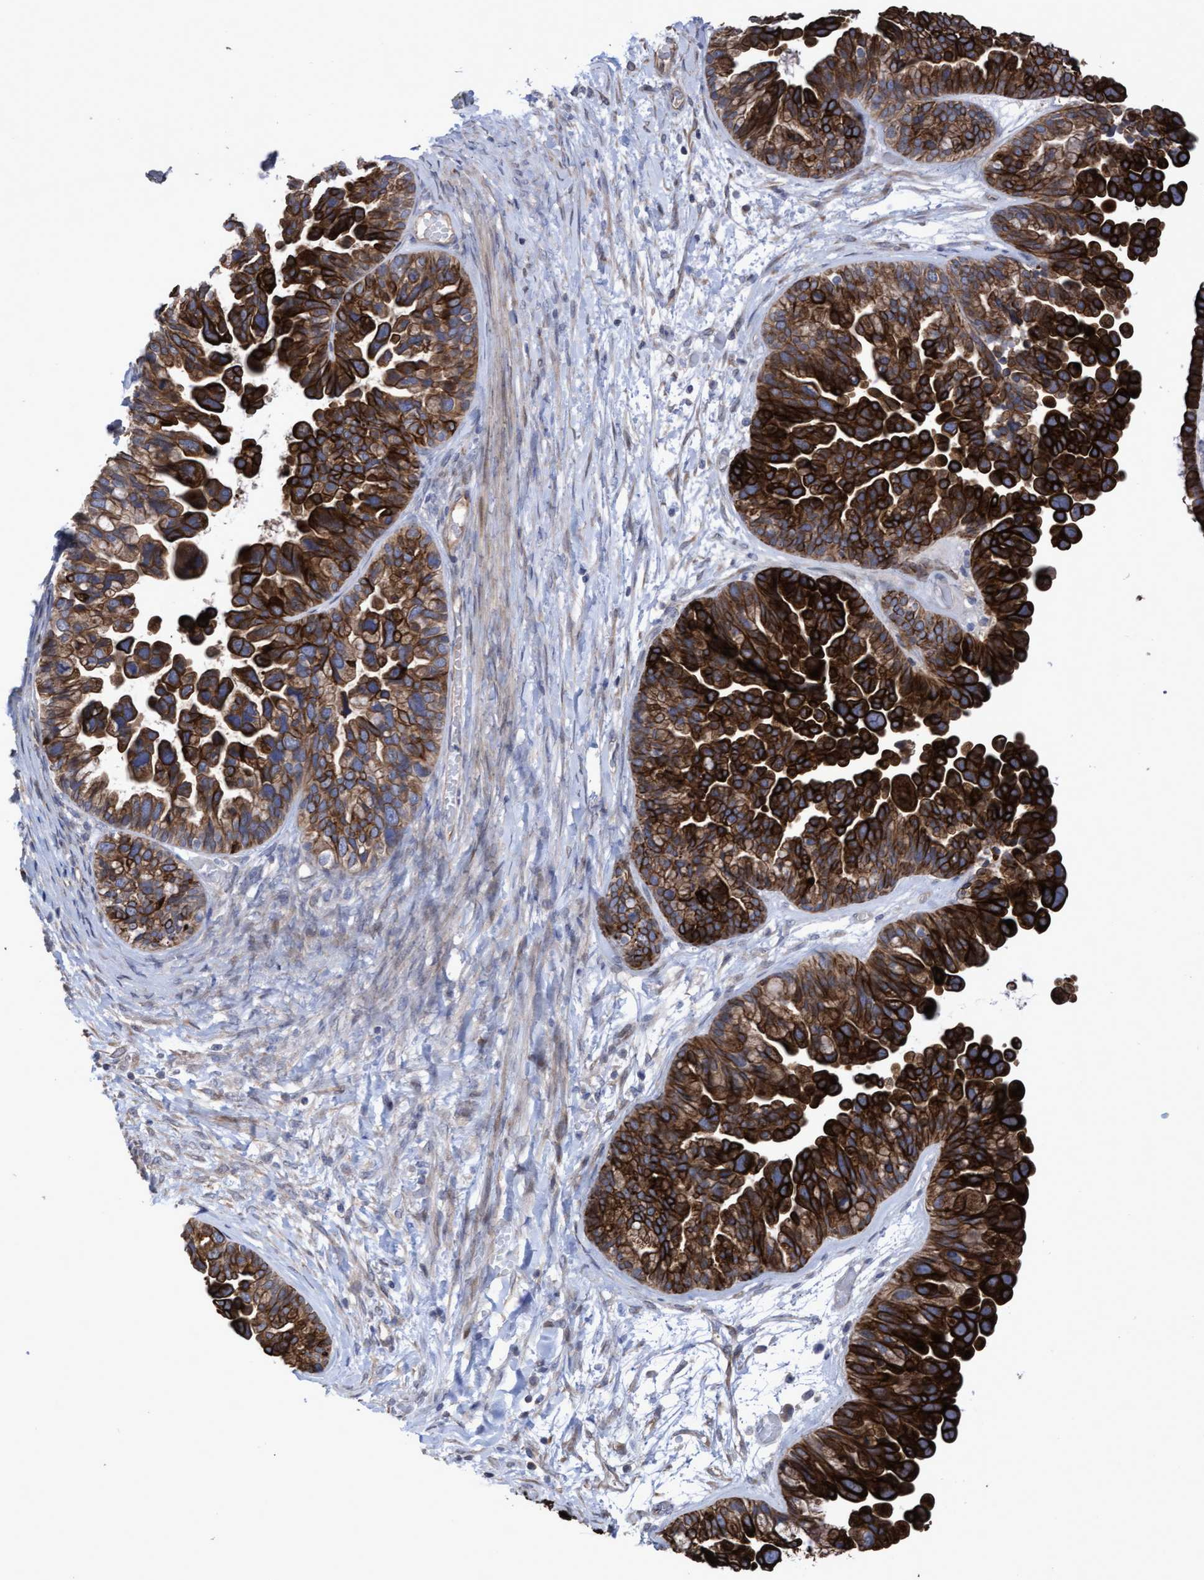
{"staining": {"intensity": "strong", "quantity": ">75%", "location": "cytoplasmic/membranous"}, "tissue": "ovarian cancer", "cell_type": "Tumor cells", "image_type": "cancer", "snomed": [{"axis": "morphology", "description": "Cystadenocarcinoma, serous, NOS"}, {"axis": "topography", "description": "Ovary"}], "caption": "High-power microscopy captured an immunohistochemistry (IHC) histopathology image of serous cystadenocarcinoma (ovarian), revealing strong cytoplasmic/membranous expression in about >75% of tumor cells.", "gene": "KRT24", "patient": {"sex": "female", "age": 56}}